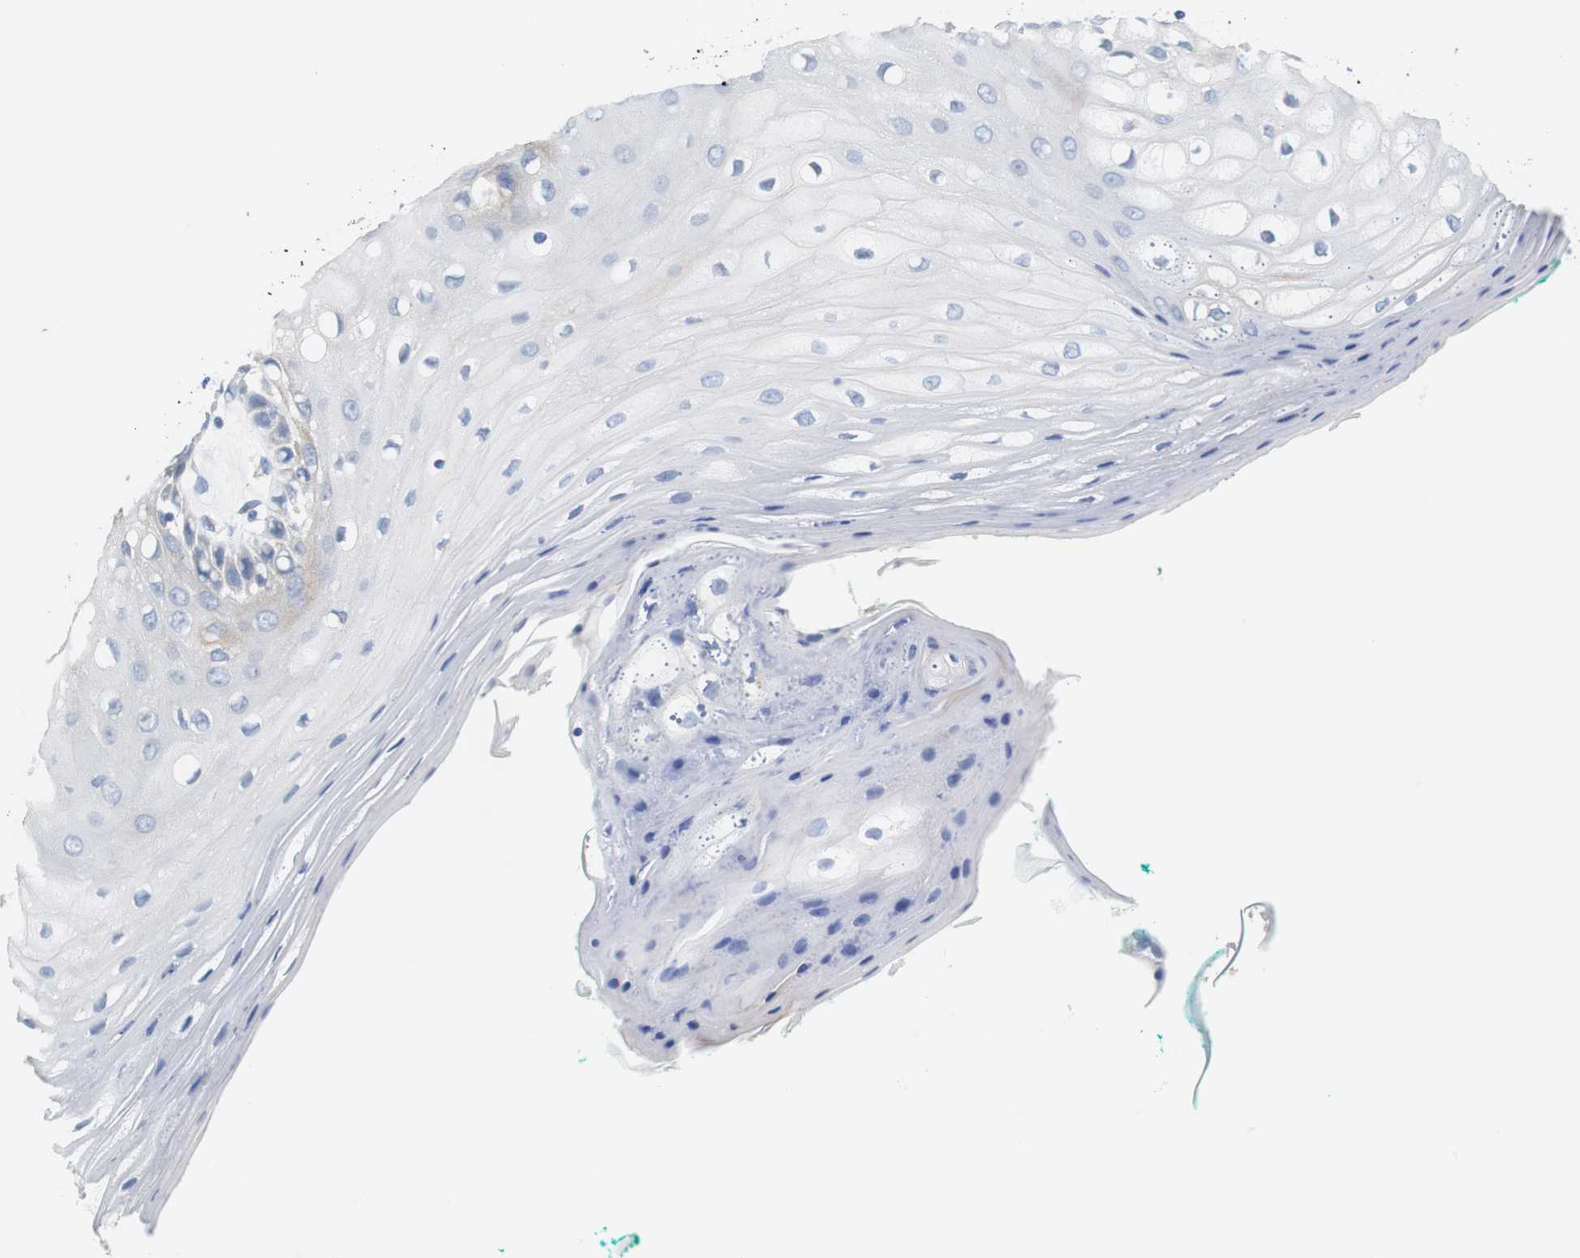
{"staining": {"intensity": "negative", "quantity": "none", "location": "none"}, "tissue": "oral mucosa", "cell_type": "Squamous epithelial cells", "image_type": "normal", "snomed": [{"axis": "morphology", "description": "Normal tissue, NOS"}, {"axis": "morphology", "description": "Squamous cell carcinoma, NOS"}, {"axis": "topography", "description": "Skeletal muscle"}, {"axis": "topography", "description": "Oral tissue"}, {"axis": "topography", "description": "Head-Neck"}], "caption": "Protein analysis of unremarkable oral mucosa exhibits no significant staining in squamous epithelial cells. Nuclei are stained in blue.", "gene": "PCK1", "patient": {"sex": "female", "age": 84}}